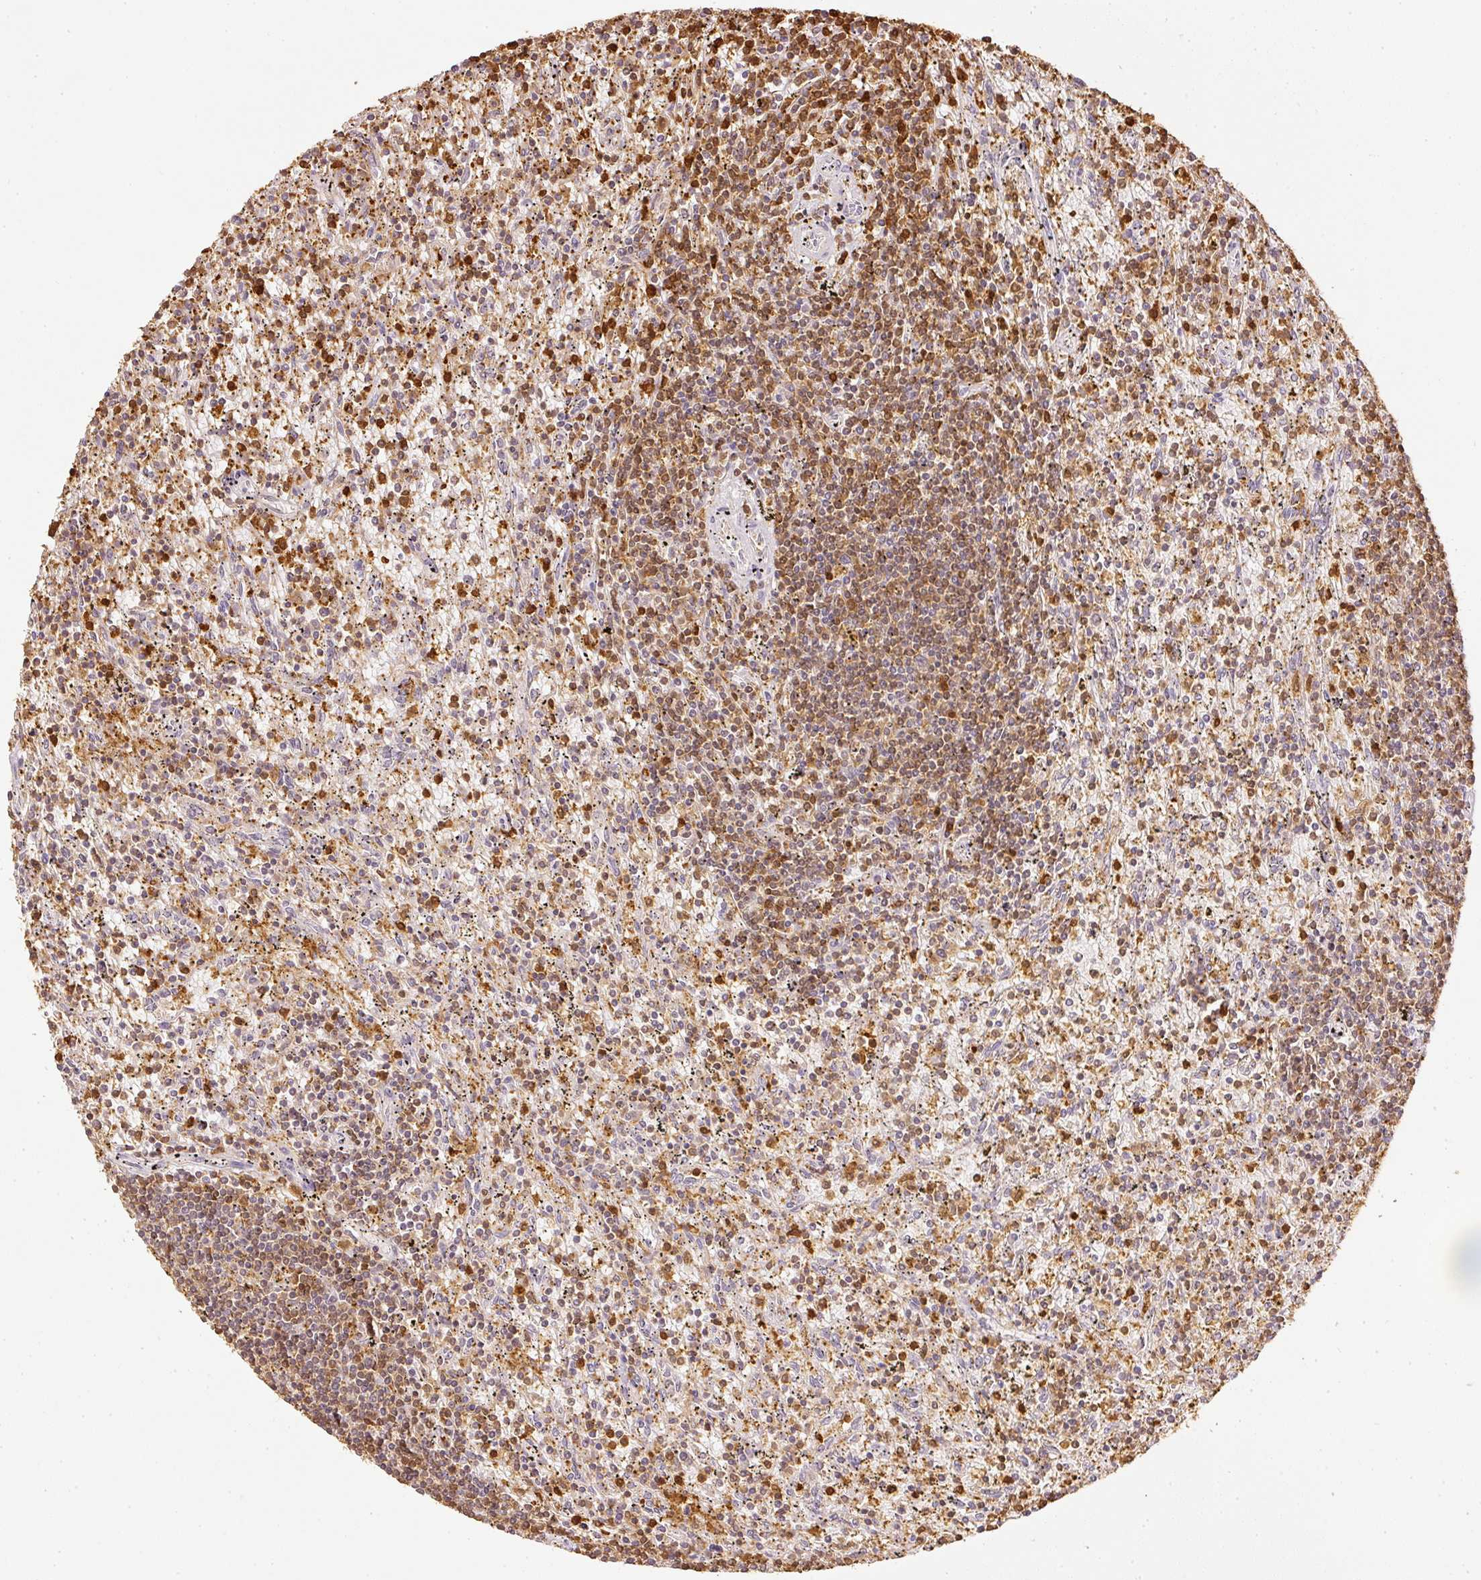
{"staining": {"intensity": "moderate", "quantity": "25%-75%", "location": "cytoplasmic/membranous"}, "tissue": "lymphoma", "cell_type": "Tumor cells", "image_type": "cancer", "snomed": [{"axis": "morphology", "description": "Malignant lymphoma, non-Hodgkin's type, Low grade"}, {"axis": "topography", "description": "Spleen"}], "caption": "Immunohistochemistry (IHC) (DAB) staining of human low-grade malignant lymphoma, non-Hodgkin's type exhibits moderate cytoplasmic/membranous protein expression in about 25%-75% of tumor cells.", "gene": "PFN1", "patient": {"sex": "male", "age": 76}}